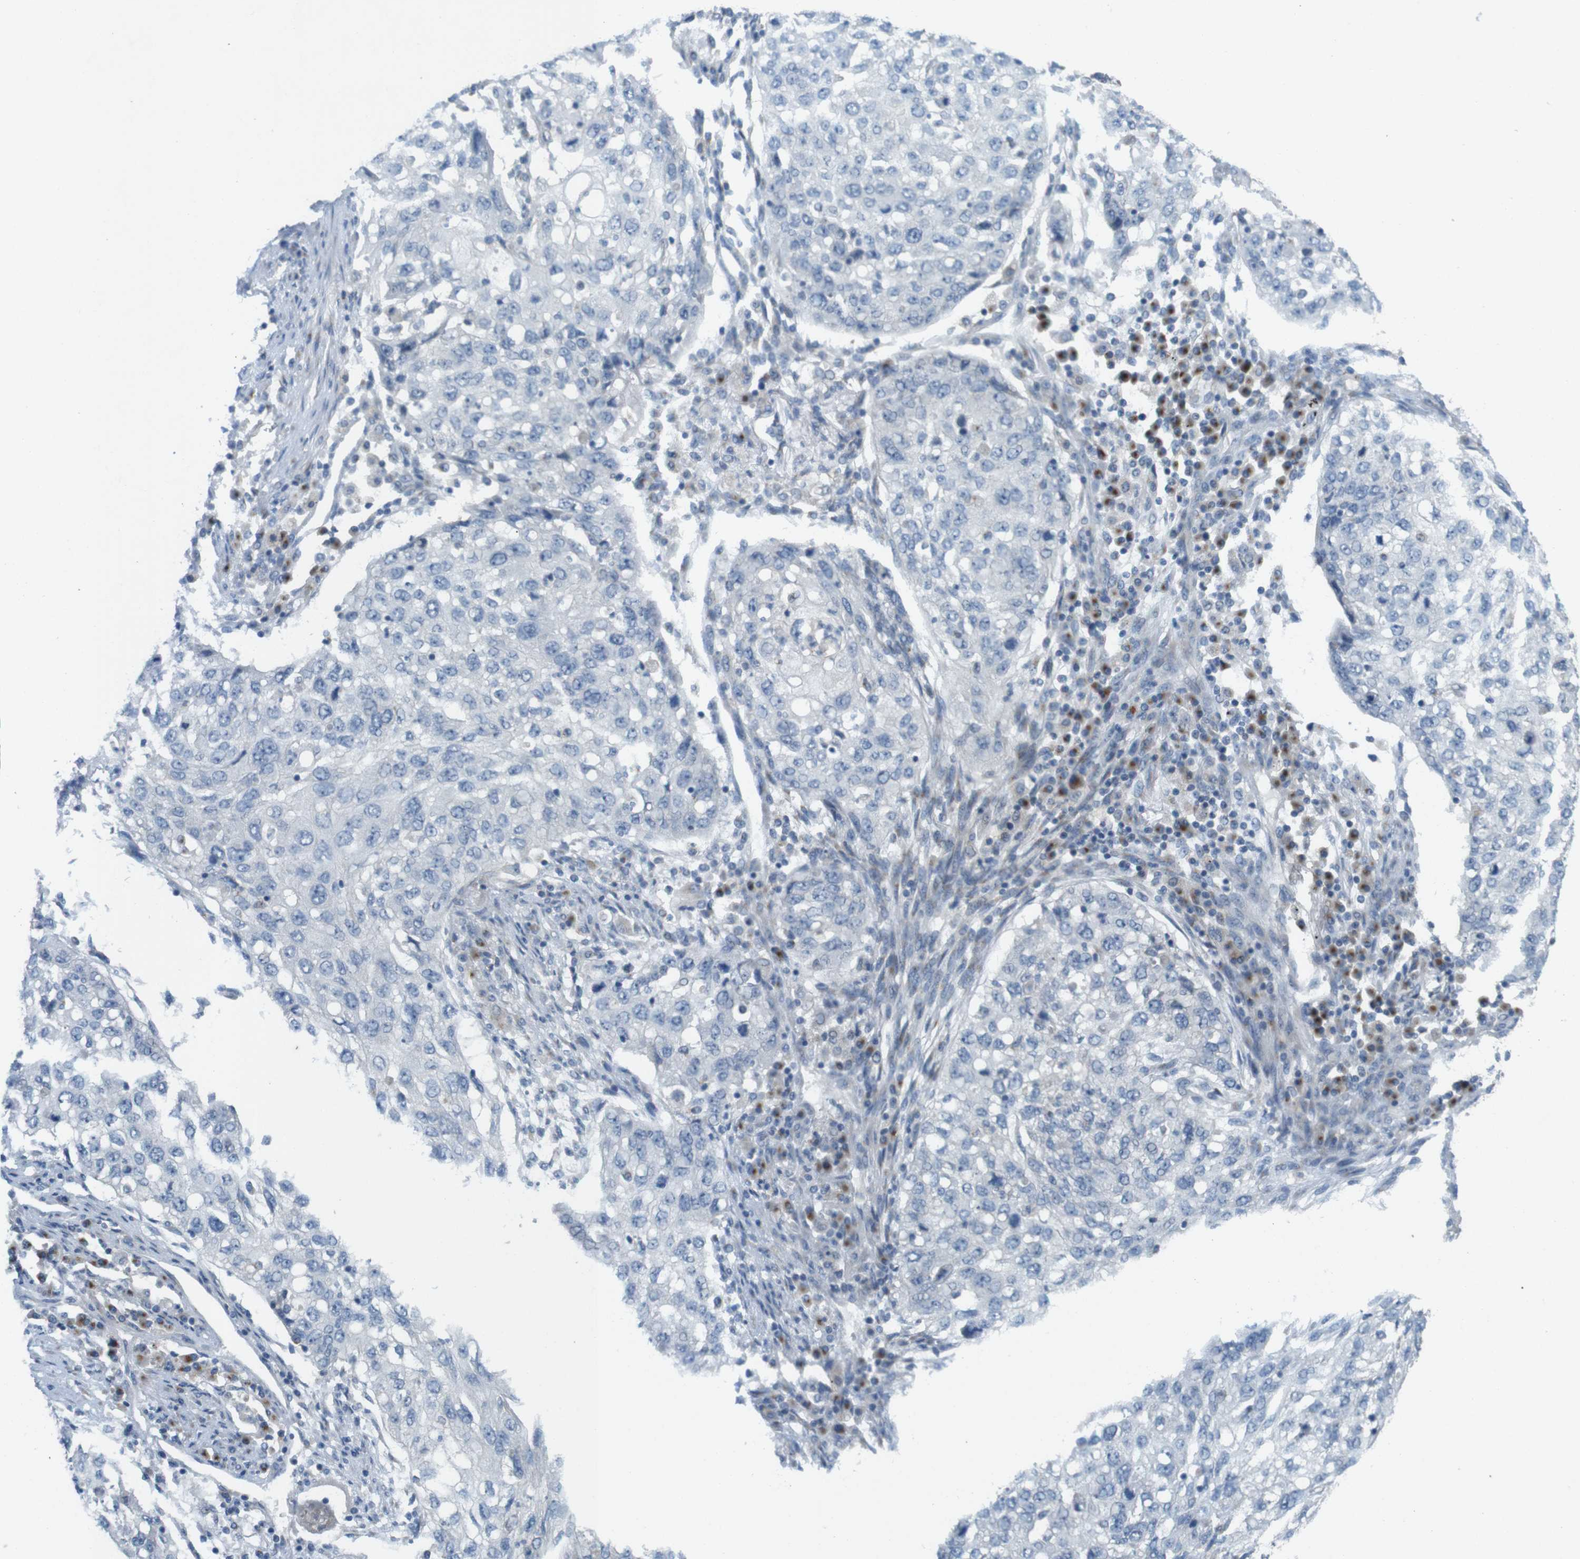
{"staining": {"intensity": "negative", "quantity": "none", "location": "none"}, "tissue": "lung cancer", "cell_type": "Tumor cells", "image_type": "cancer", "snomed": [{"axis": "morphology", "description": "Squamous cell carcinoma, NOS"}, {"axis": "topography", "description": "Lung"}], "caption": "This image is of squamous cell carcinoma (lung) stained with IHC to label a protein in brown with the nuclei are counter-stained blue. There is no expression in tumor cells.", "gene": "YIPF3", "patient": {"sex": "female", "age": 63}}